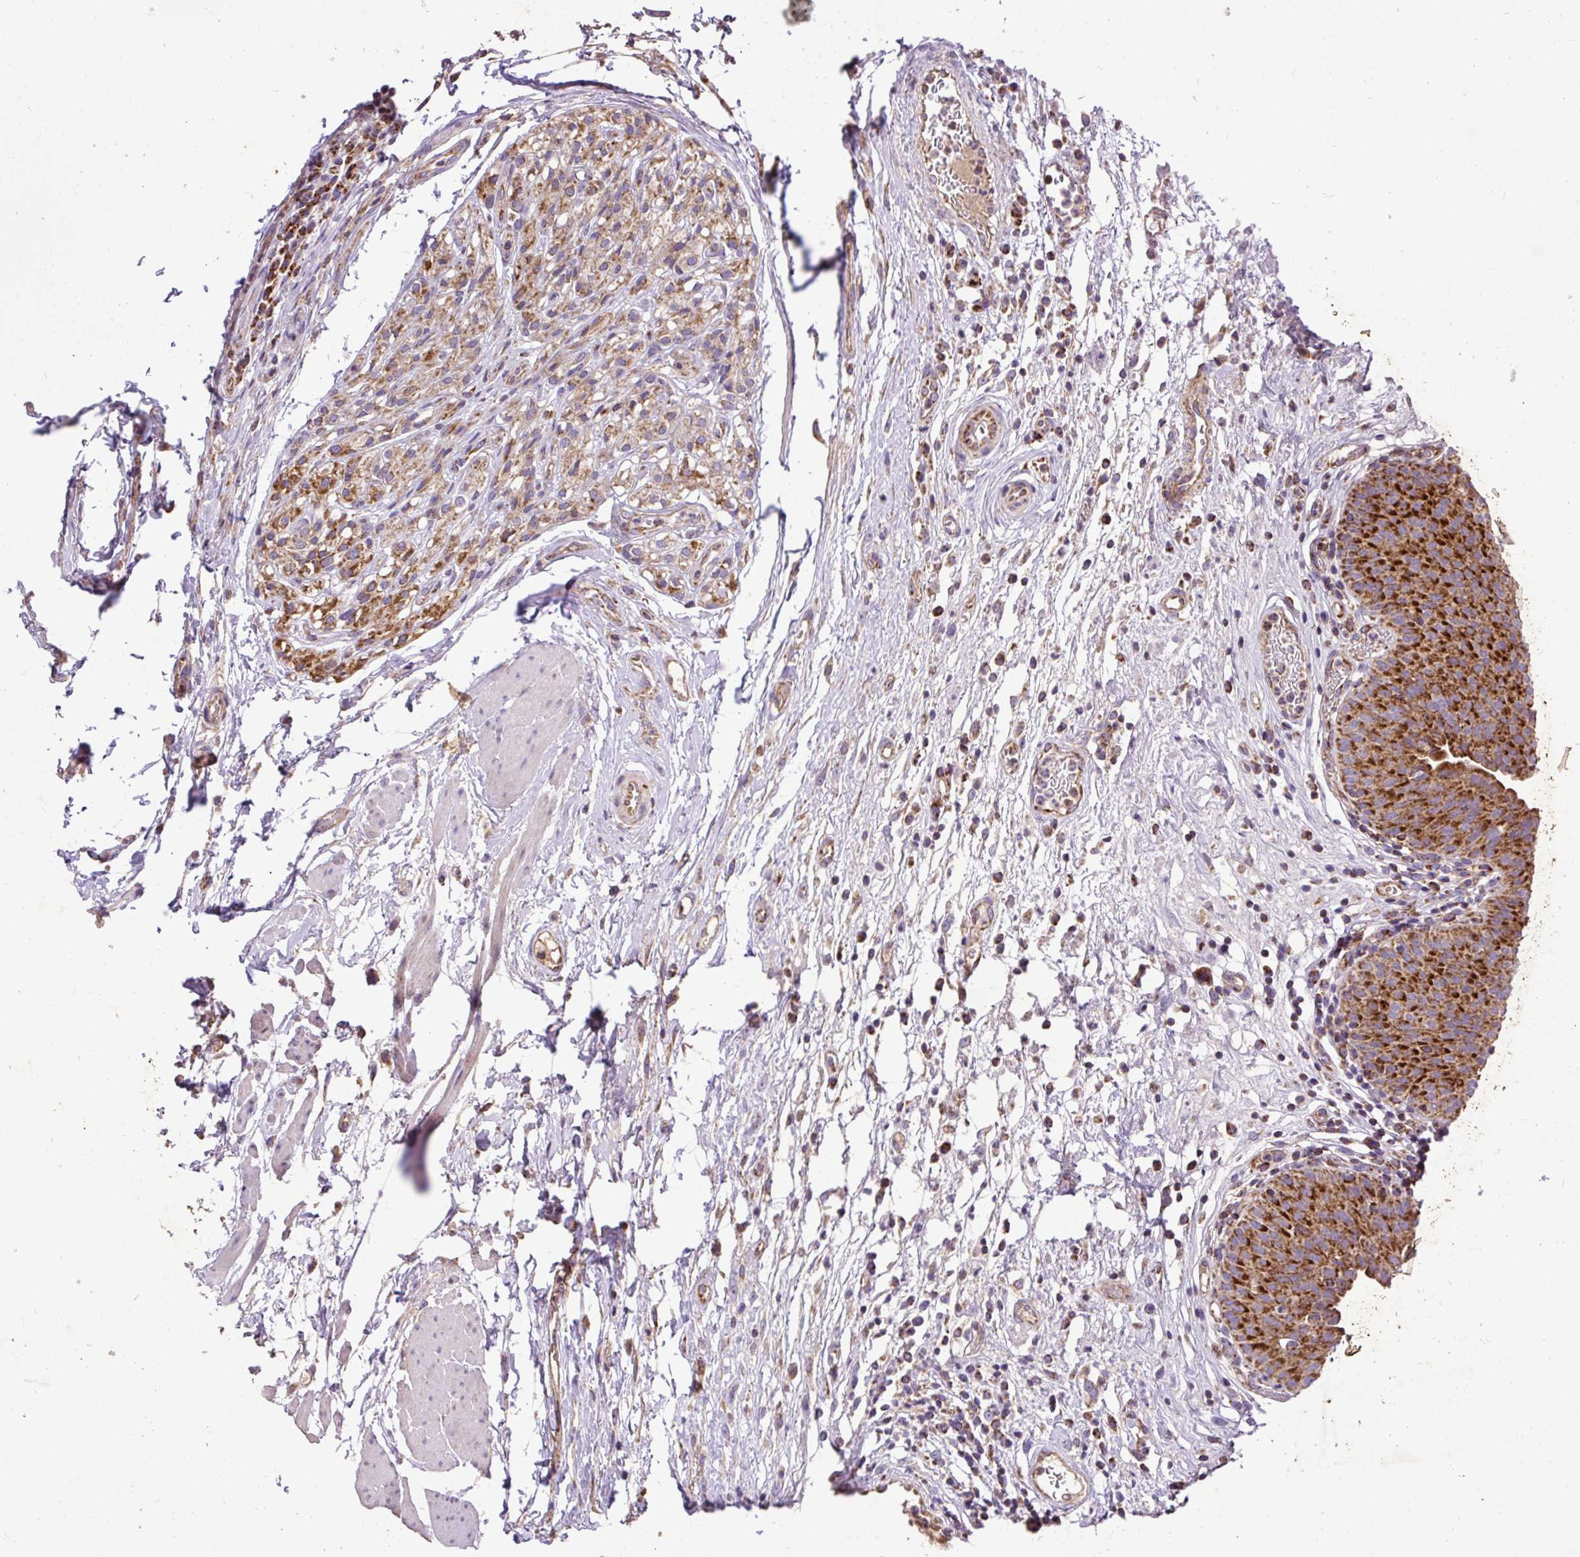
{"staining": {"intensity": "strong", "quantity": ">75%", "location": "cytoplasmic/membranous"}, "tissue": "urinary bladder", "cell_type": "Urothelial cells", "image_type": "normal", "snomed": [{"axis": "morphology", "description": "Normal tissue, NOS"}, {"axis": "morphology", "description": "Inflammation, NOS"}, {"axis": "topography", "description": "Urinary bladder"}], "caption": "IHC of unremarkable urinary bladder reveals high levels of strong cytoplasmic/membranous positivity in approximately >75% of urothelial cells.", "gene": "TOMM40", "patient": {"sex": "male", "age": 57}}